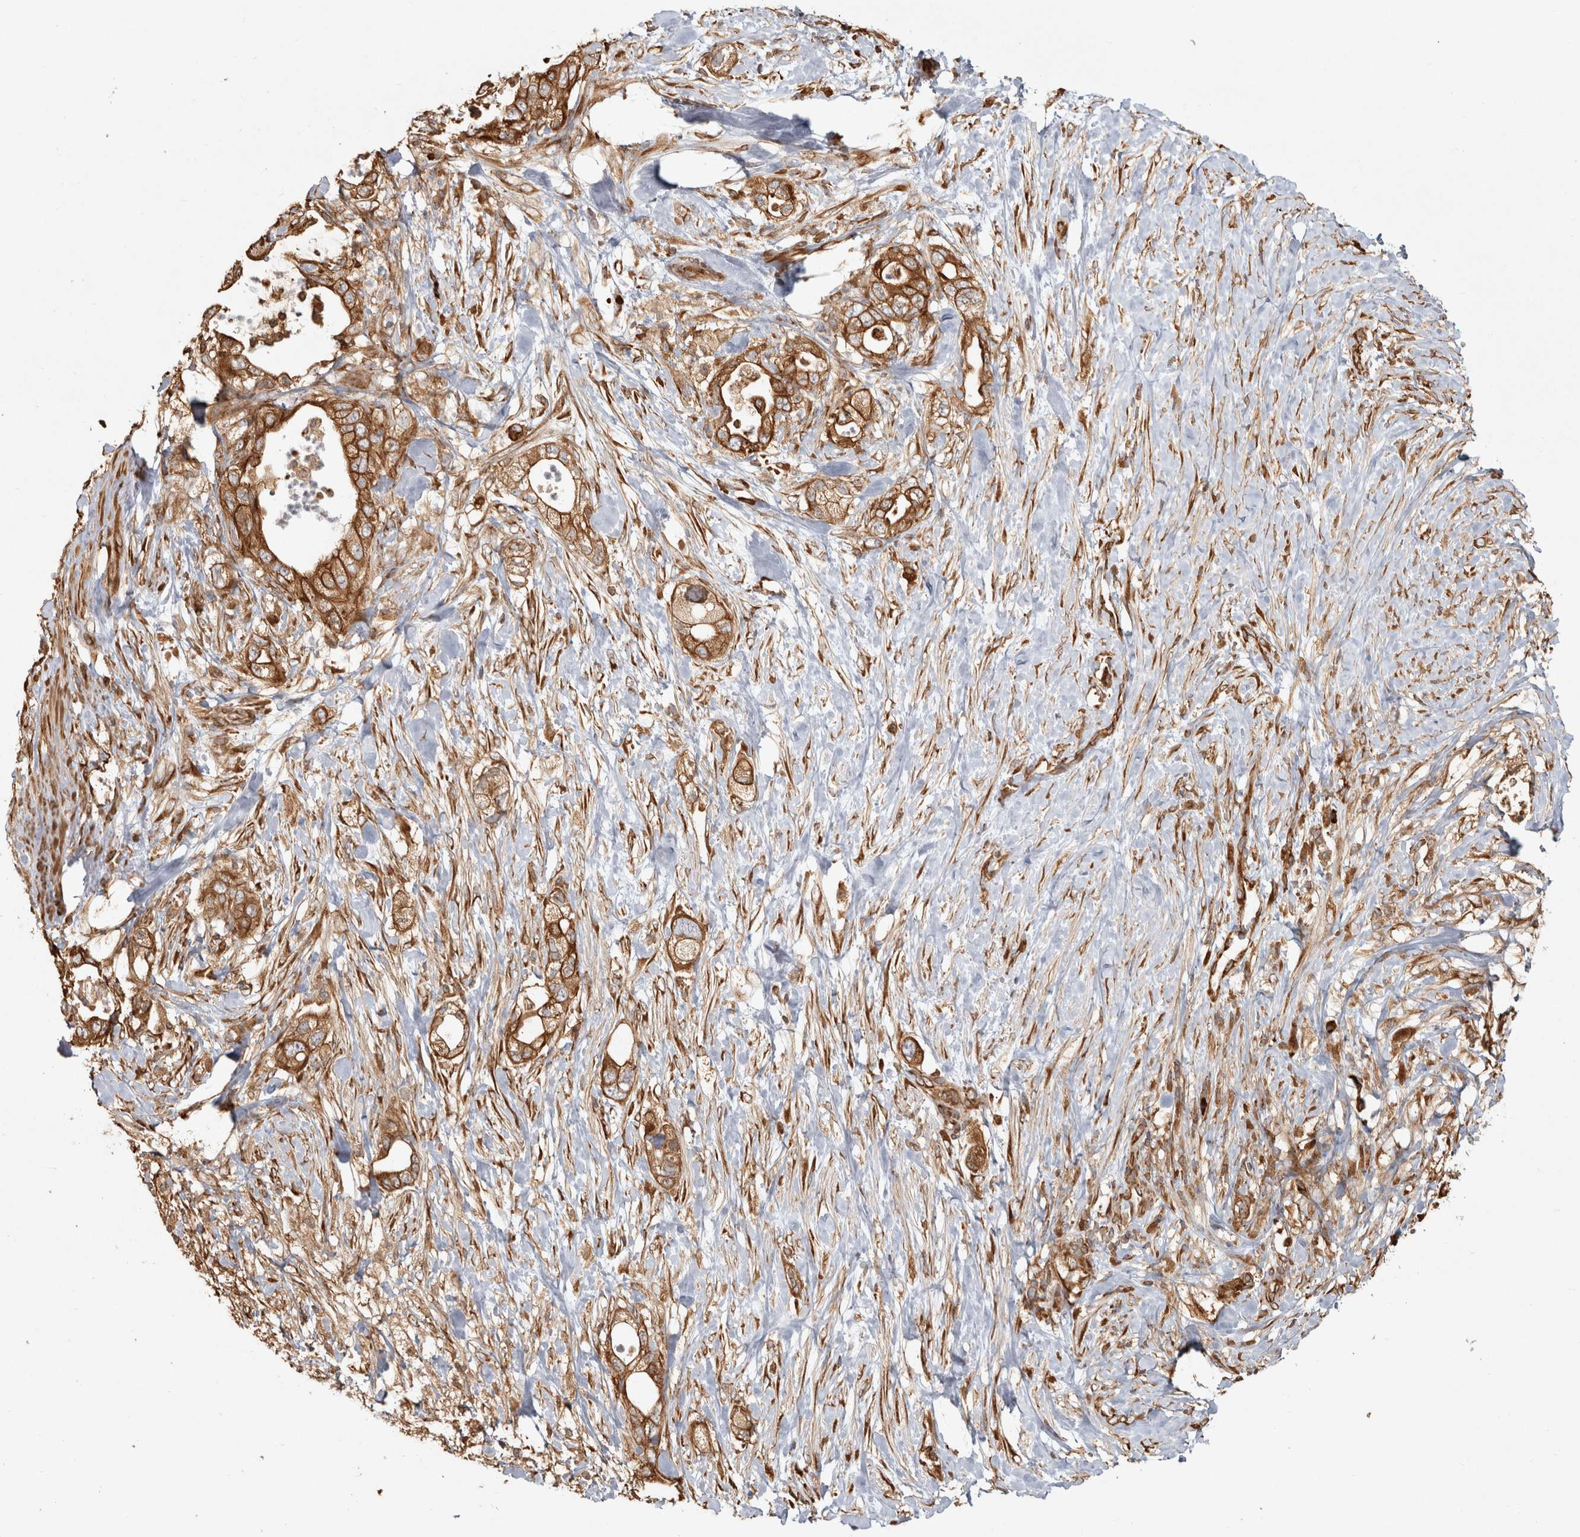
{"staining": {"intensity": "strong", "quantity": ">75%", "location": "cytoplasmic/membranous"}, "tissue": "pancreatic cancer", "cell_type": "Tumor cells", "image_type": "cancer", "snomed": [{"axis": "morphology", "description": "Adenocarcinoma, NOS"}, {"axis": "topography", "description": "Pancreas"}], "caption": "The micrograph exhibits staining of pancreatic cancer (adenocarcinoma), revealing strong cytoplasmic/membranous protein expression (brown color) within tumor cells.", "gene": "CAMSAP2", "patient": {"sex": "male", "age": 53}}